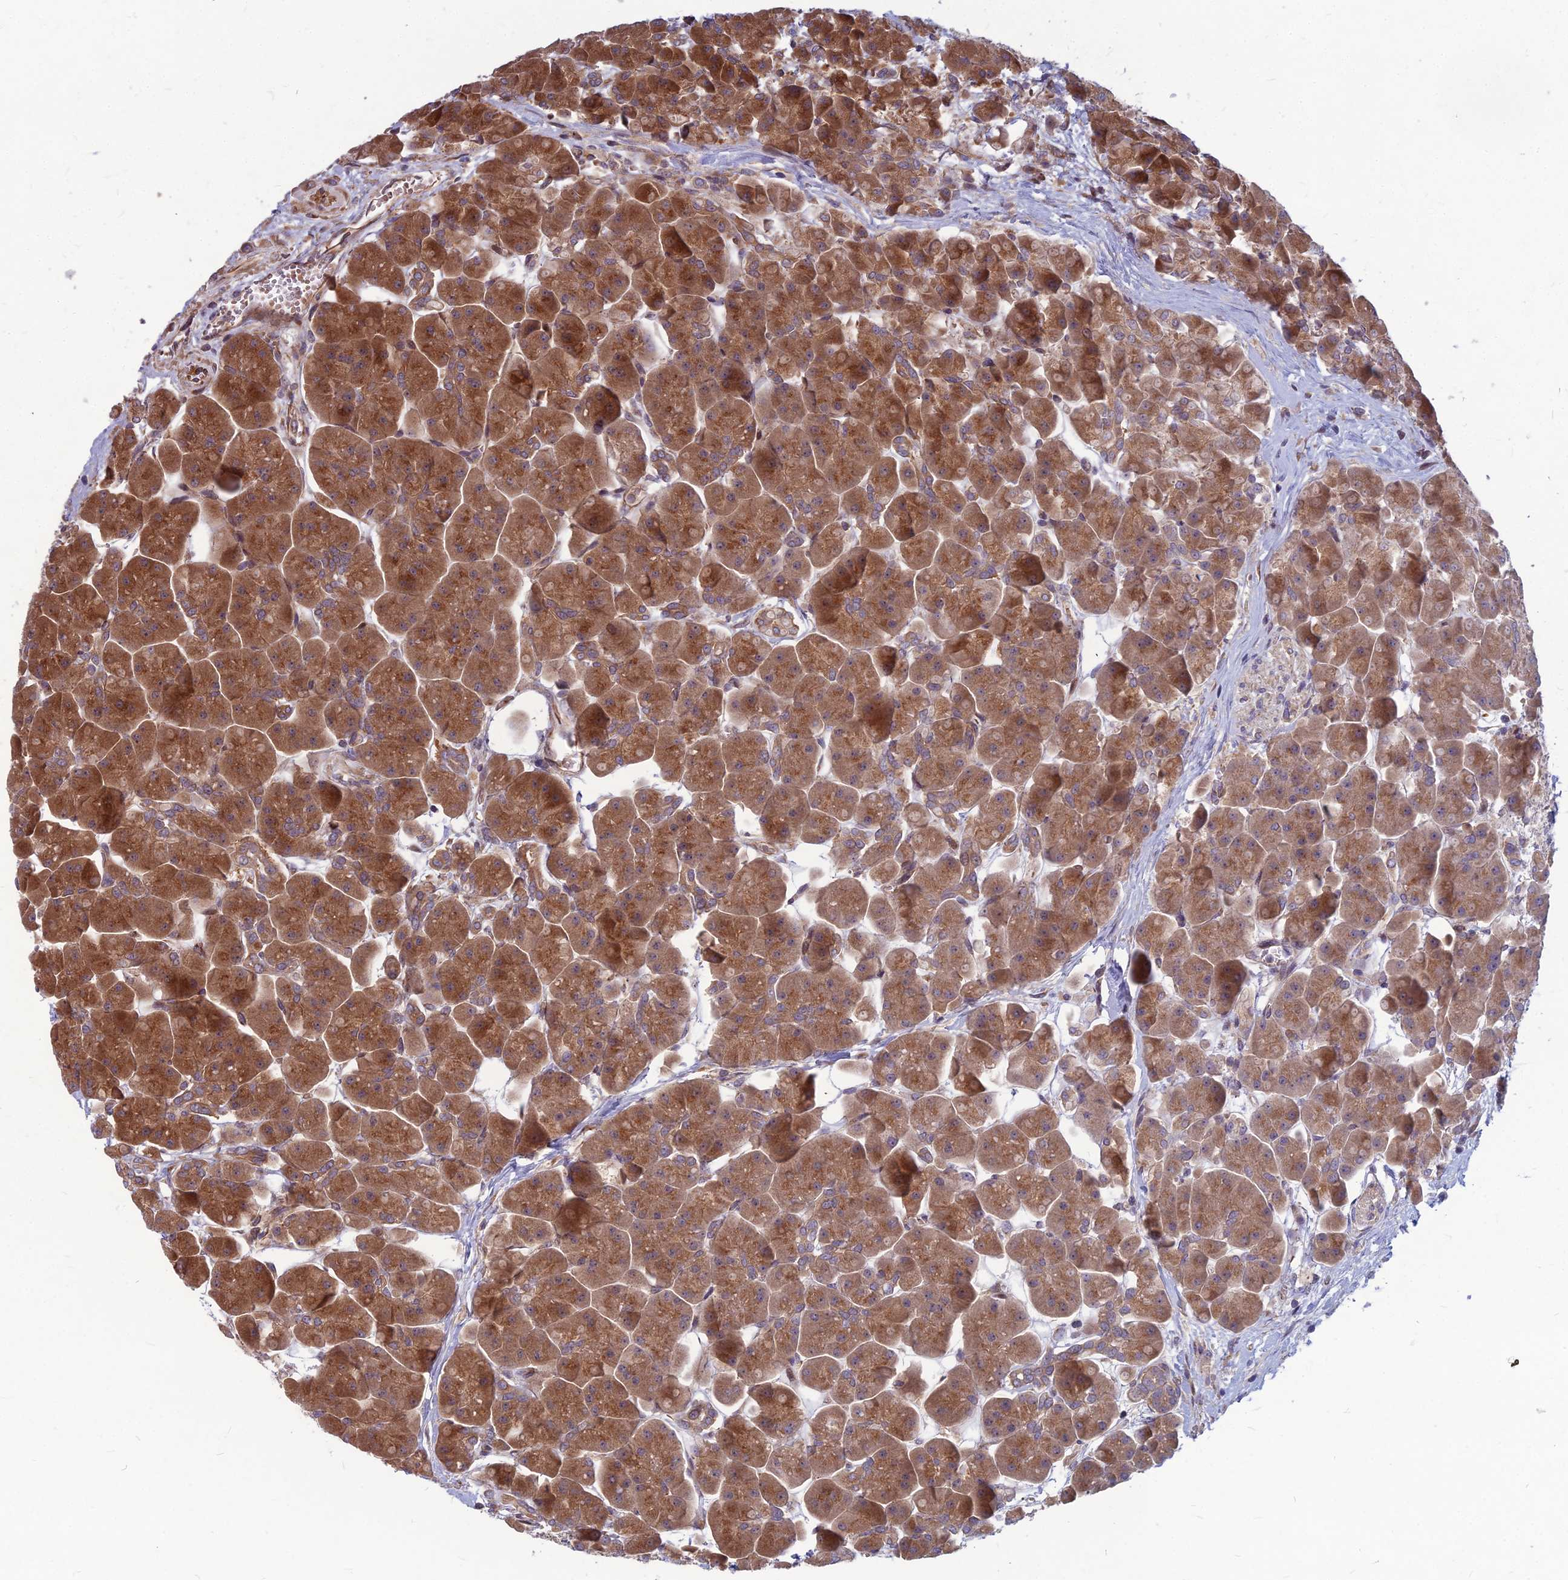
{"staining": {"intensity": "strong", "quantity": ">75%", "location": "cytoplasmic/membranous"}, "tissue": "pancreas", "cell_type": "Exocrine glandular cells", "image_type": "normal", "snomed": [{"axis": "morphology", "description": "Normal tissue, NOS"}, {"axis": "topography", "description": "Pancreas"}], "caption": "Immunohistochemical staining of normal human pancreas exhibits >75% levels of strong cytoplasmic/membranous protein staining in approximately >75% of exocrine glandular cells. (DAB (3,3'-diaminobenzidine) = brown stain, brightfield microscopy at high magnification).", "gene": "MFSD8", "patient": {"sex": "male", "age": 66}}